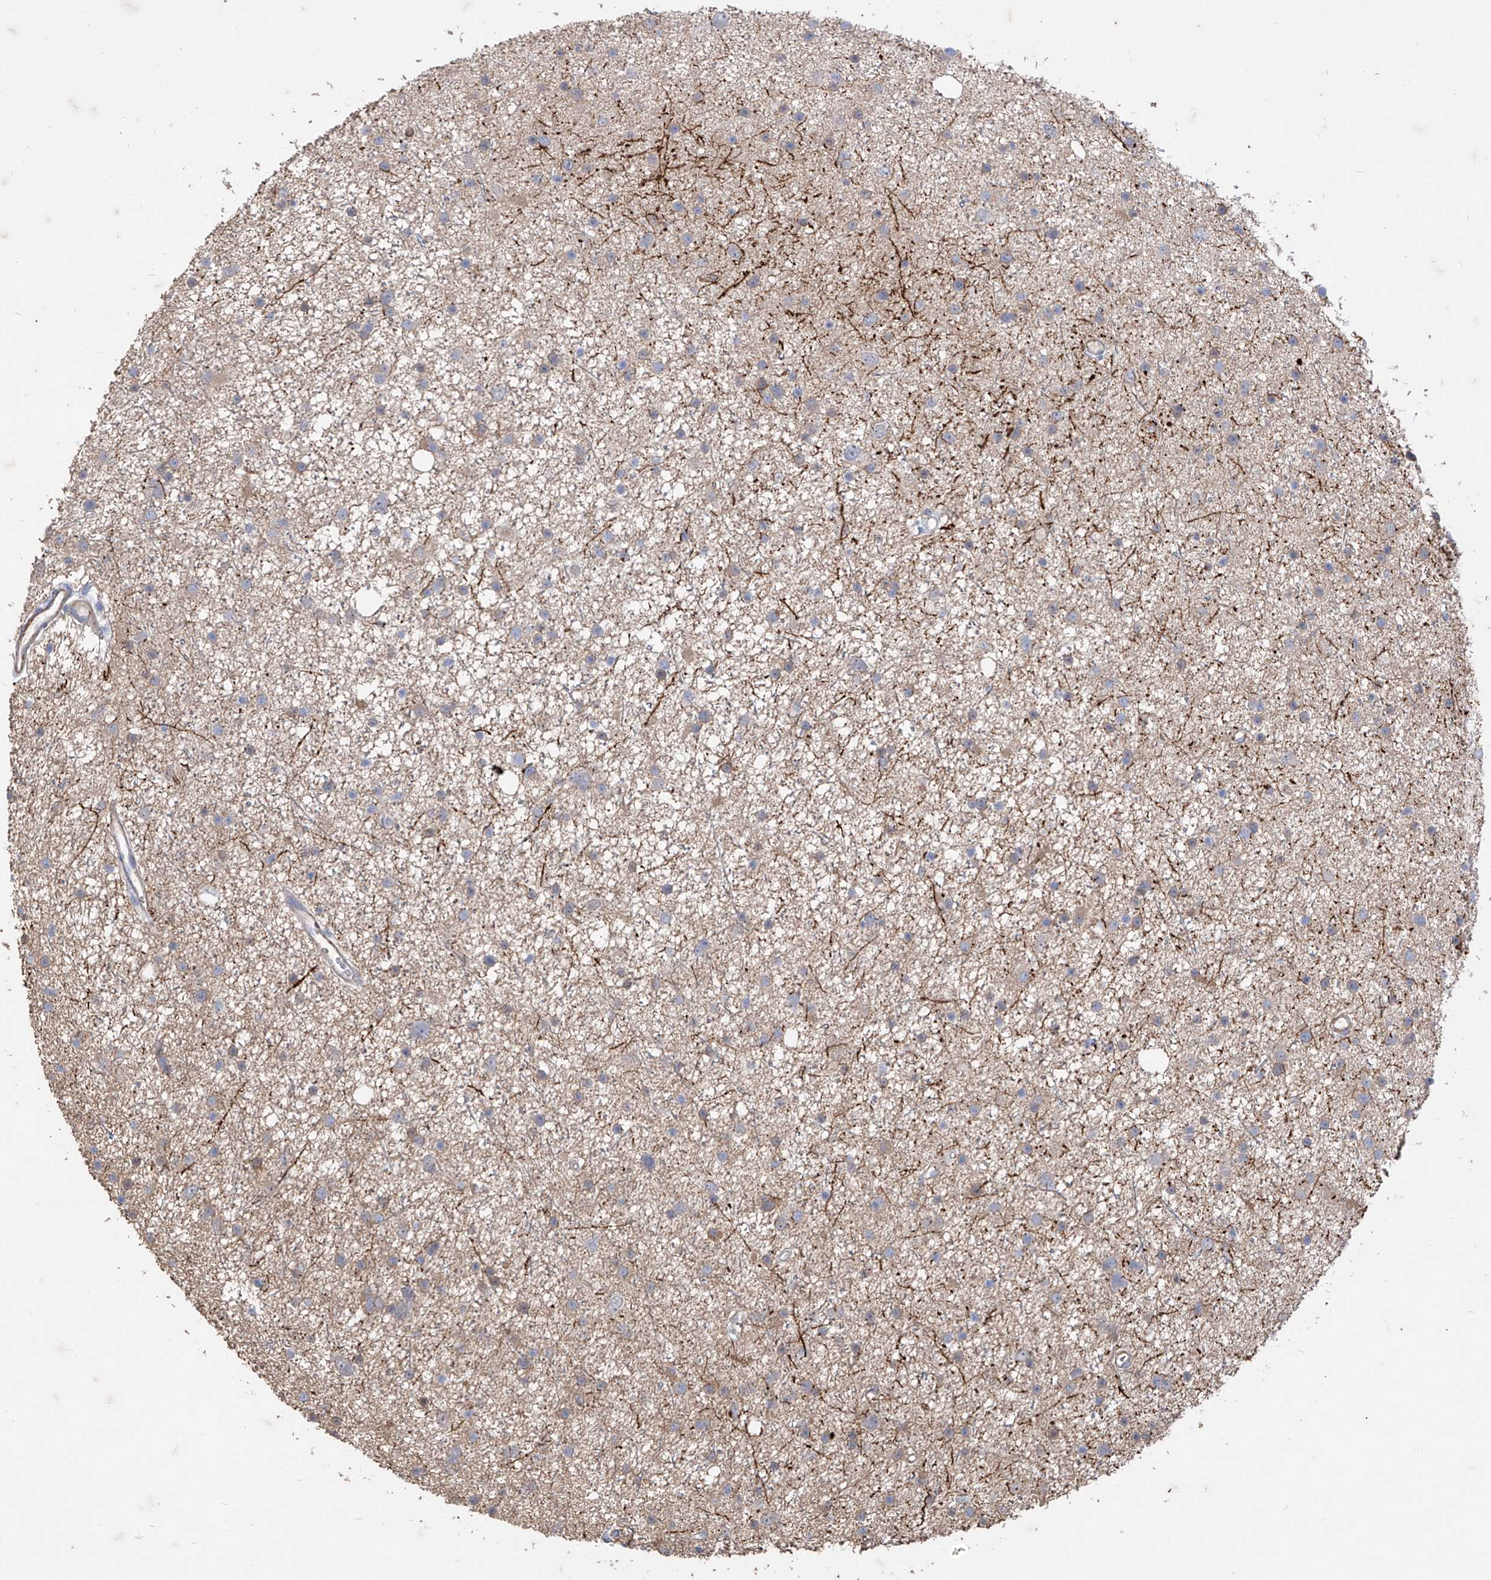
{"staining": {"intensity": "weak", "quantity": "25%-75%", "location": "cytoplasmic/membranous"}, "tissue": "glioma", "cell_type": "Tumor cells", "image_type": "cancer", "snomed": [{"axis": "morphology", "description": "Glioma, malignant, Low grade"}, {"axis": "topography", "description": "Cerebral cortex"}], "caption": "Approximately 25%-75% of tumor cells in human malignant glioma (low-grade) display weak cytoplasmic/membranous protein positivity as visualized by brown immunohistochemical staining.", "gene": "C1orf74", "patient": {"sex": "female", "age": 39}}